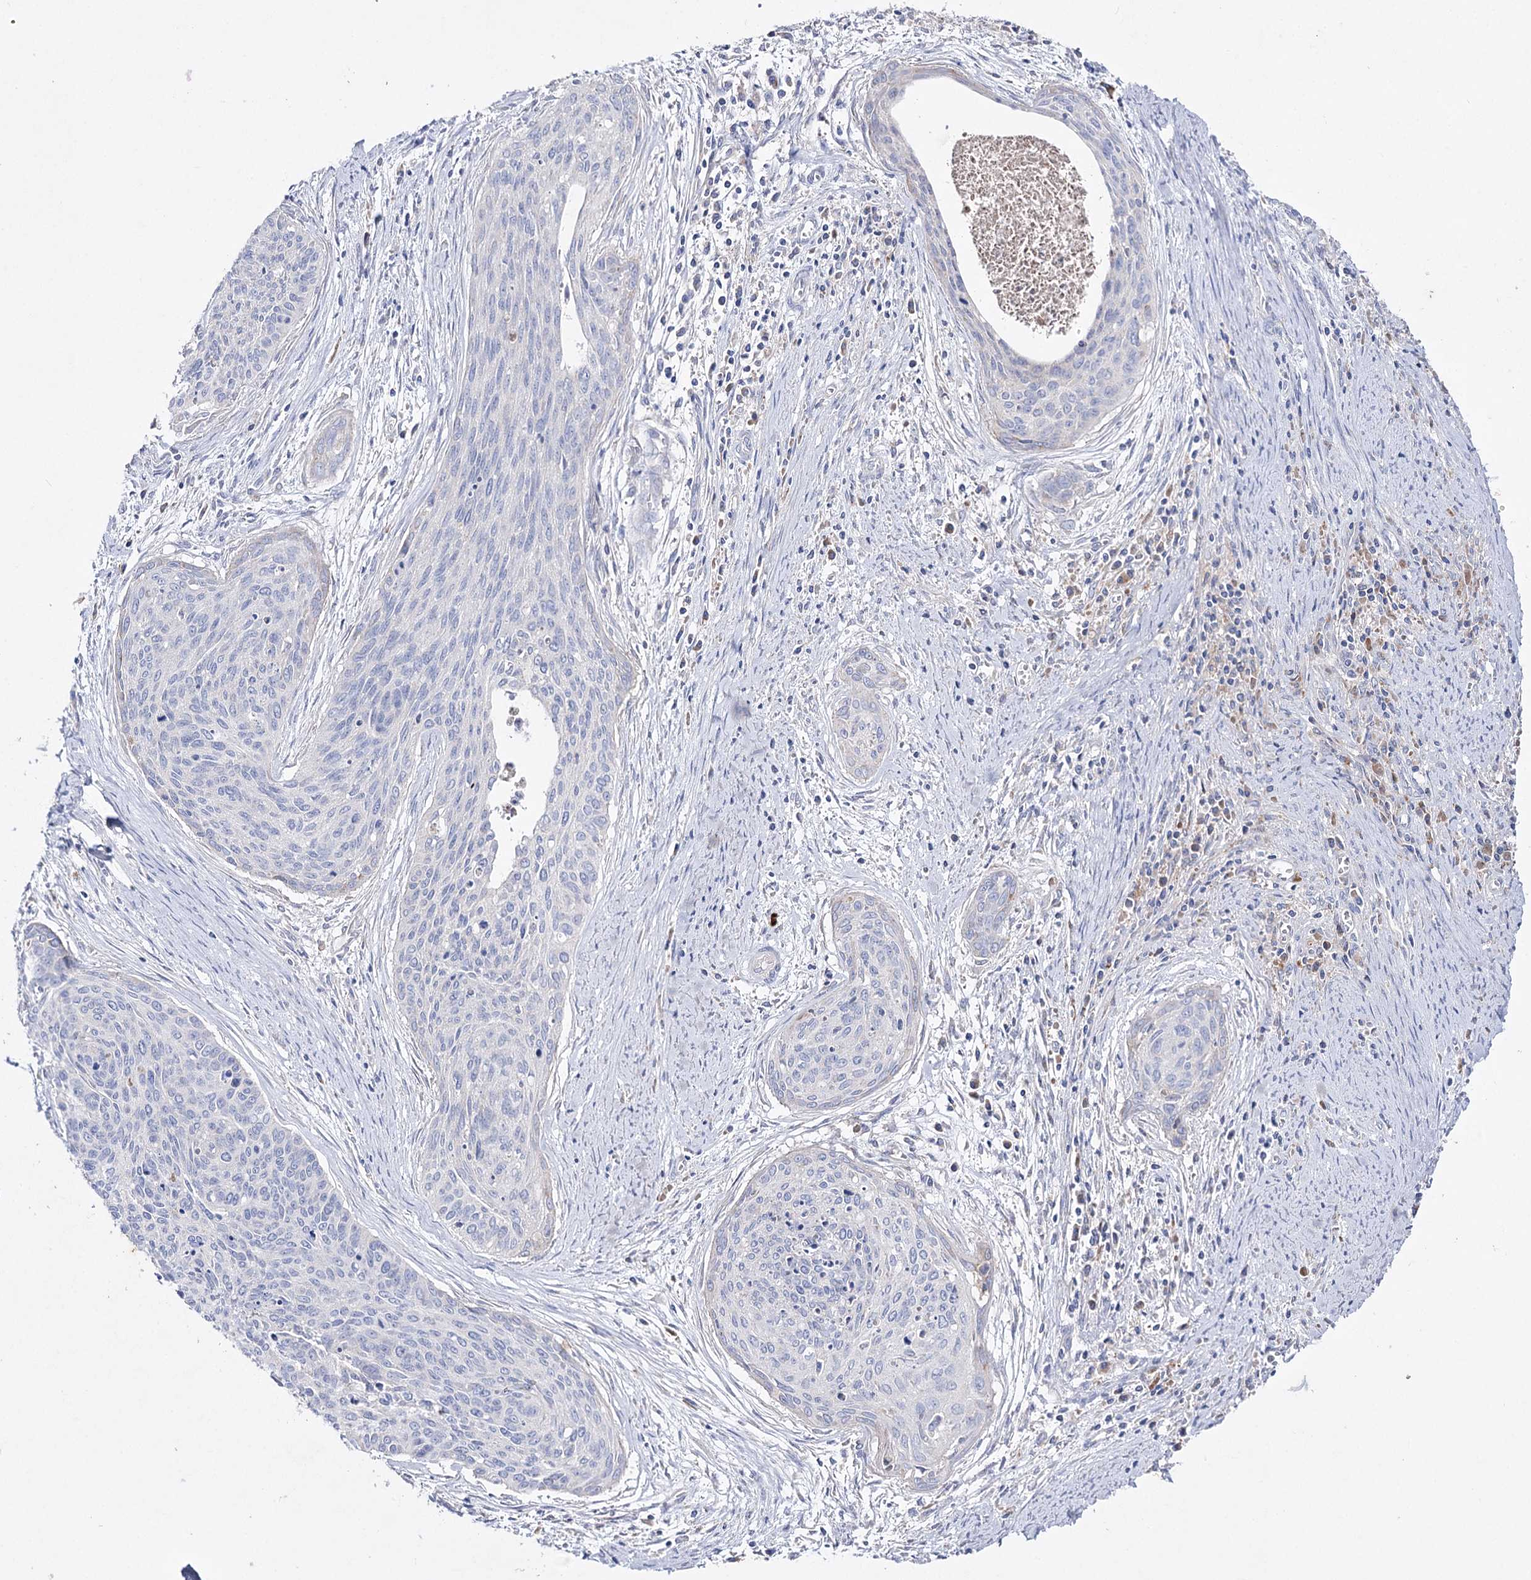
{"staining": {"intensity": "negative", "quantity": "none", "location": "none"}, "tissue": "cervical cancer", "cell_type": "Tumor cells", "image_type": "cancer", "snomed": [{"axis": "morphology", "description": "Squamous cell carcinoma, NOS"}, {"axis": "topography", "description": "Cervix"}], "caption": "There is no significant expression in tumor cells of cervical cancer (squamous cell carcinoma). (DAB IHC visualized using brightfield microscopy, high magnification).", "gene": "NAGLU", "patient": {"sex": "female", "age": 55}}